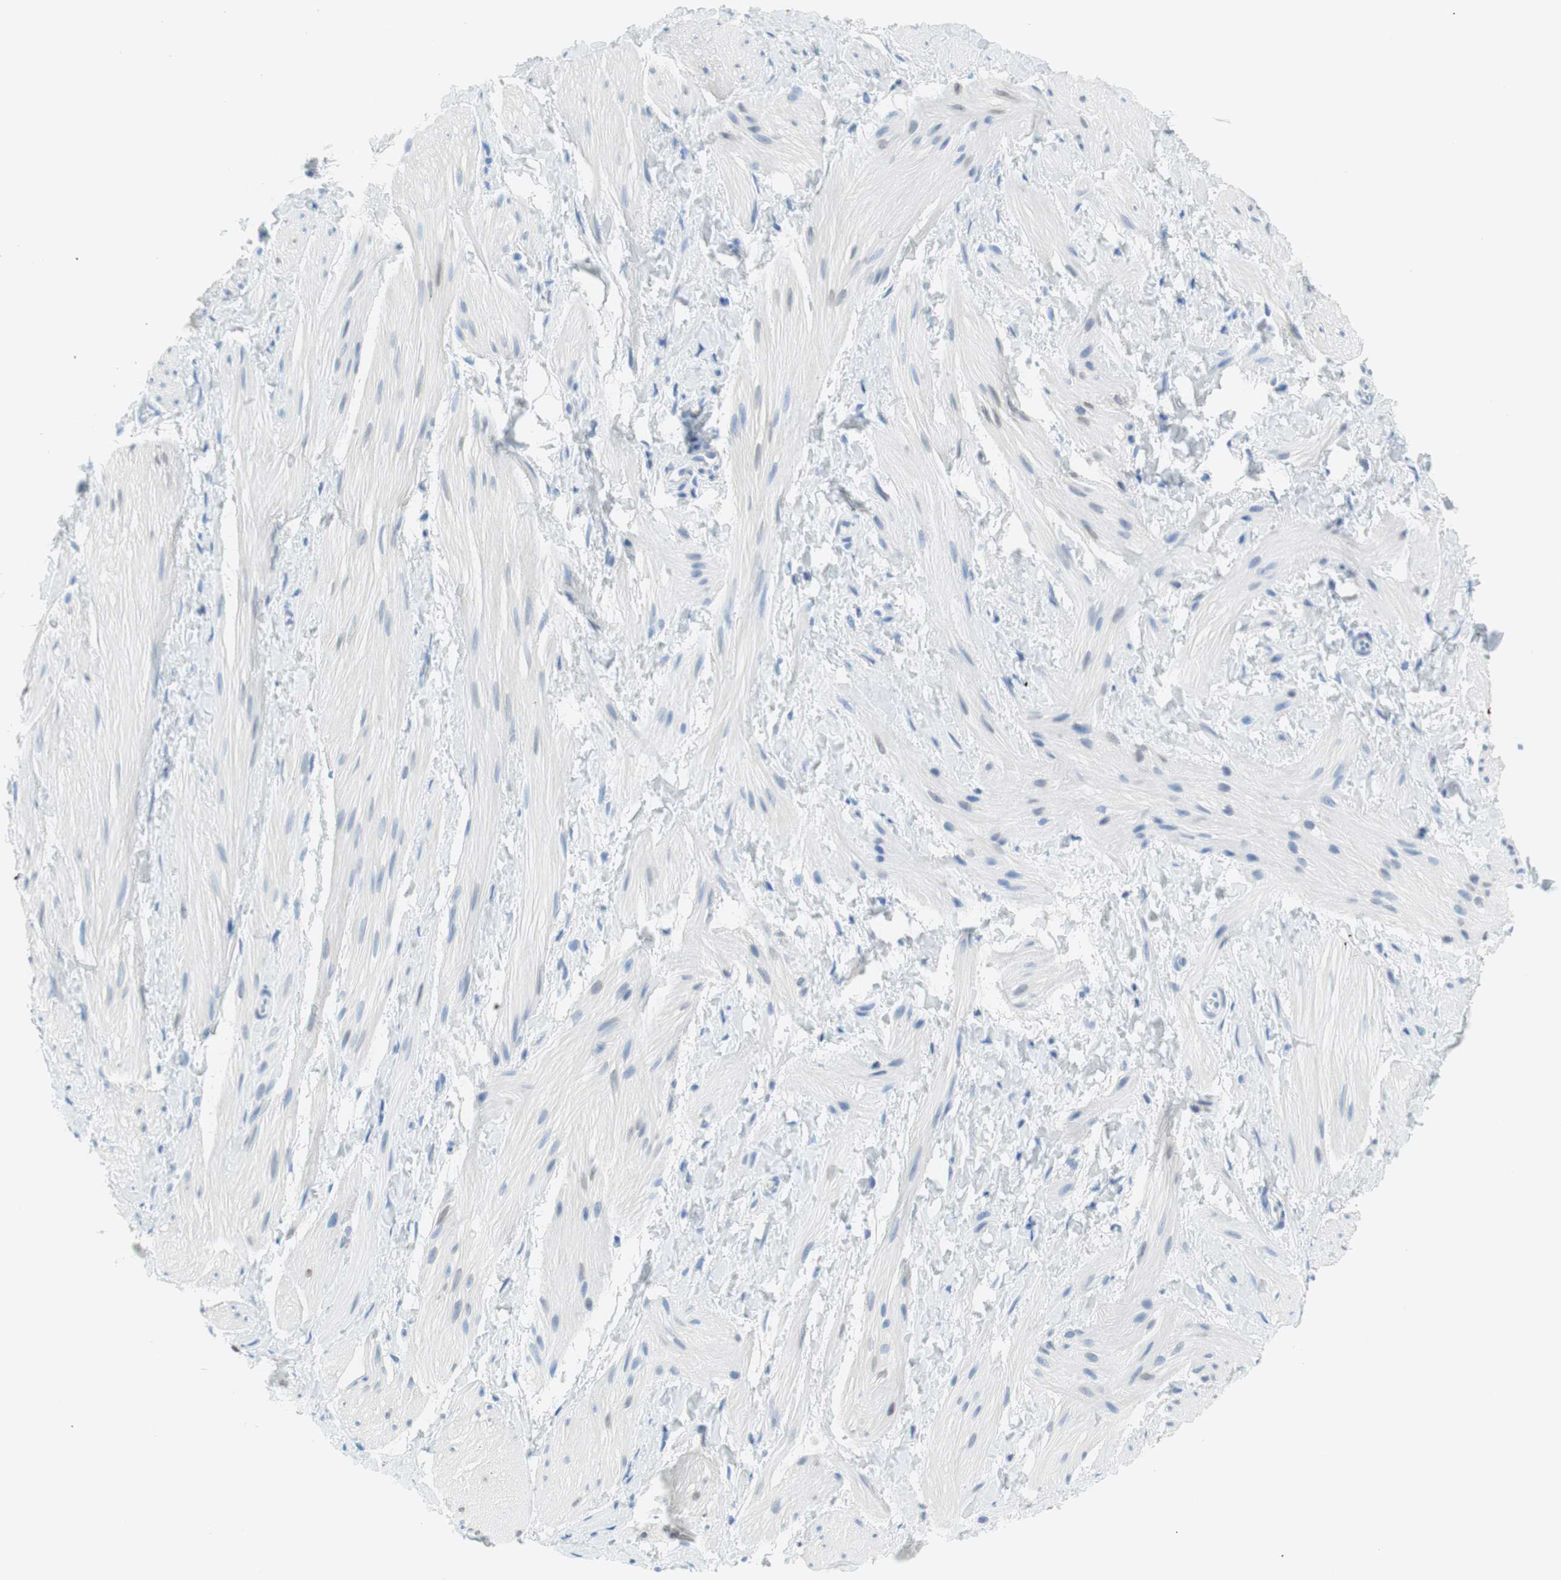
{"staining": {"intensity": "negative", "quantity": "none", "location": "none"}, "tissue": "smooth muscle", "cell_type": "Smooth muscle cells", "image_type": "normal", "snomed": [{"axis": "morphology", "description": "Normal tissue, NOS"}, {"axis": "topography", "description": "Smooth muscle"}], "caption": "This is a micrograph of IHC staining of normal smooth muscle, which shows no positivity in smooth muscle cells. The staining was performed using DAB to visualize the protein expression in brown, while the nuclei were stained in blue with hematoxylin (Magnification: 20x).", "gene": "MYH1", "patient": {"sex": "male", "age": 16}}